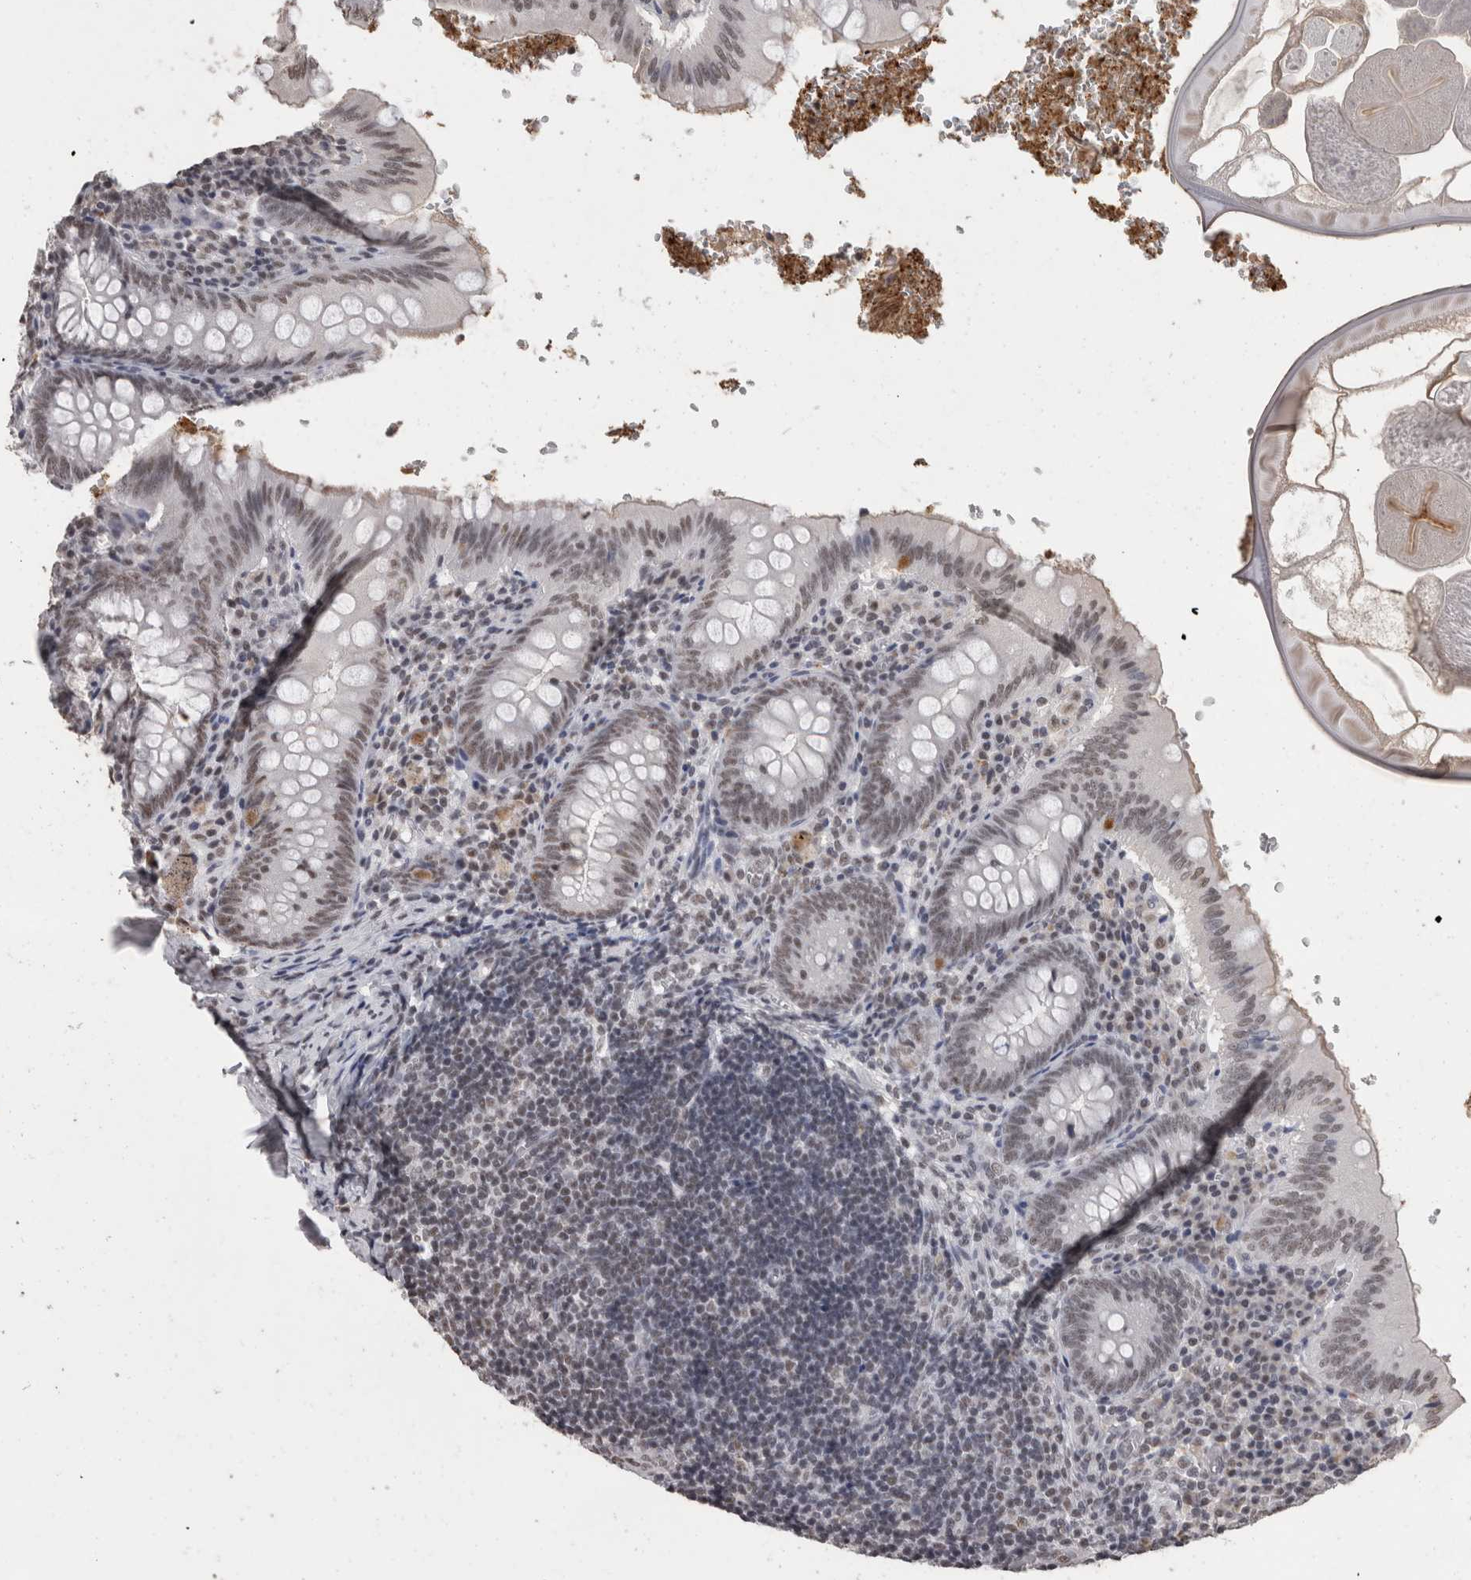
{"staining": {"intensity": "moderate", "quantity": ">75%", "location": "nuclear"}, "tissue": "appendix", "cell_type": "Glandular cells", "image_type": "normal", "snomed": [{"axis": "morphology", "description": "Normal tissue, NOS"}, {"axis": "topography", "description": "Appendix"}], "caption": "Immunohistochemistry (IHC) micrograph of benign appendix: appendix stained using IHC exhibits medium levels of moderate protein expression localized specifically in the nuclear of glandular cells, appearing as a nuclear brown color.", "gene": "DDX17", "patient": {"sex": "male", "age": 8}}